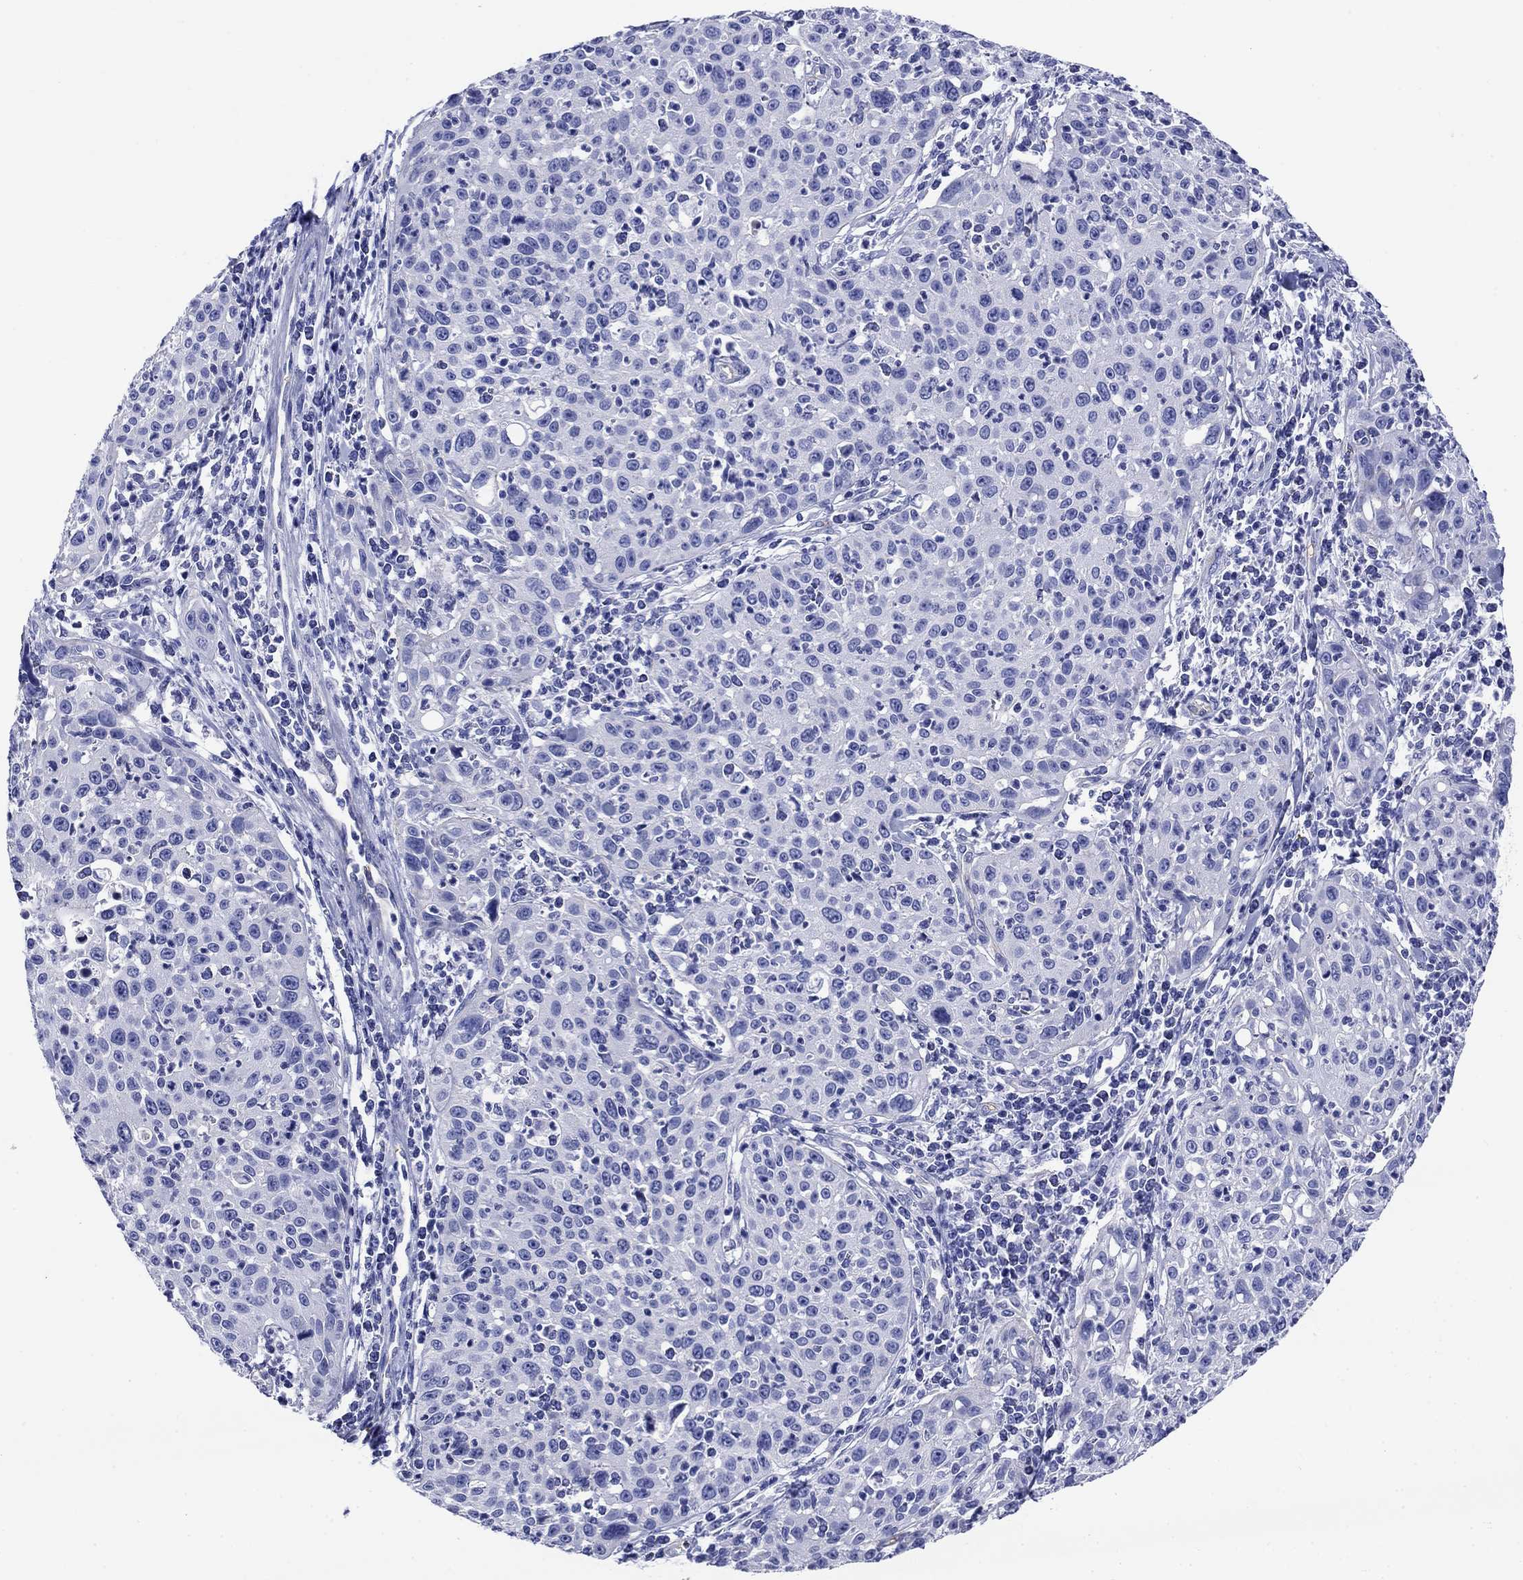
{"staining": {"intensity": "negative", "quantity": "none", "location": "none"}, "tissue": "cervical cancer", "cell_type": "Tumor cells", "image_type": "cancer", "snomed": [{"axis": "morphology", "description": "Squamous cell carcinoma, NOS"}, {"axis": "topography", "description": "Cervix"}], "caption": "A photomicrograph of cervical squamous cell carcinoma stained for a protein reveals no brown staining in tumor cells.", "gene": "SLC1A2", "patient": {"sex": "female", "age": 26}}